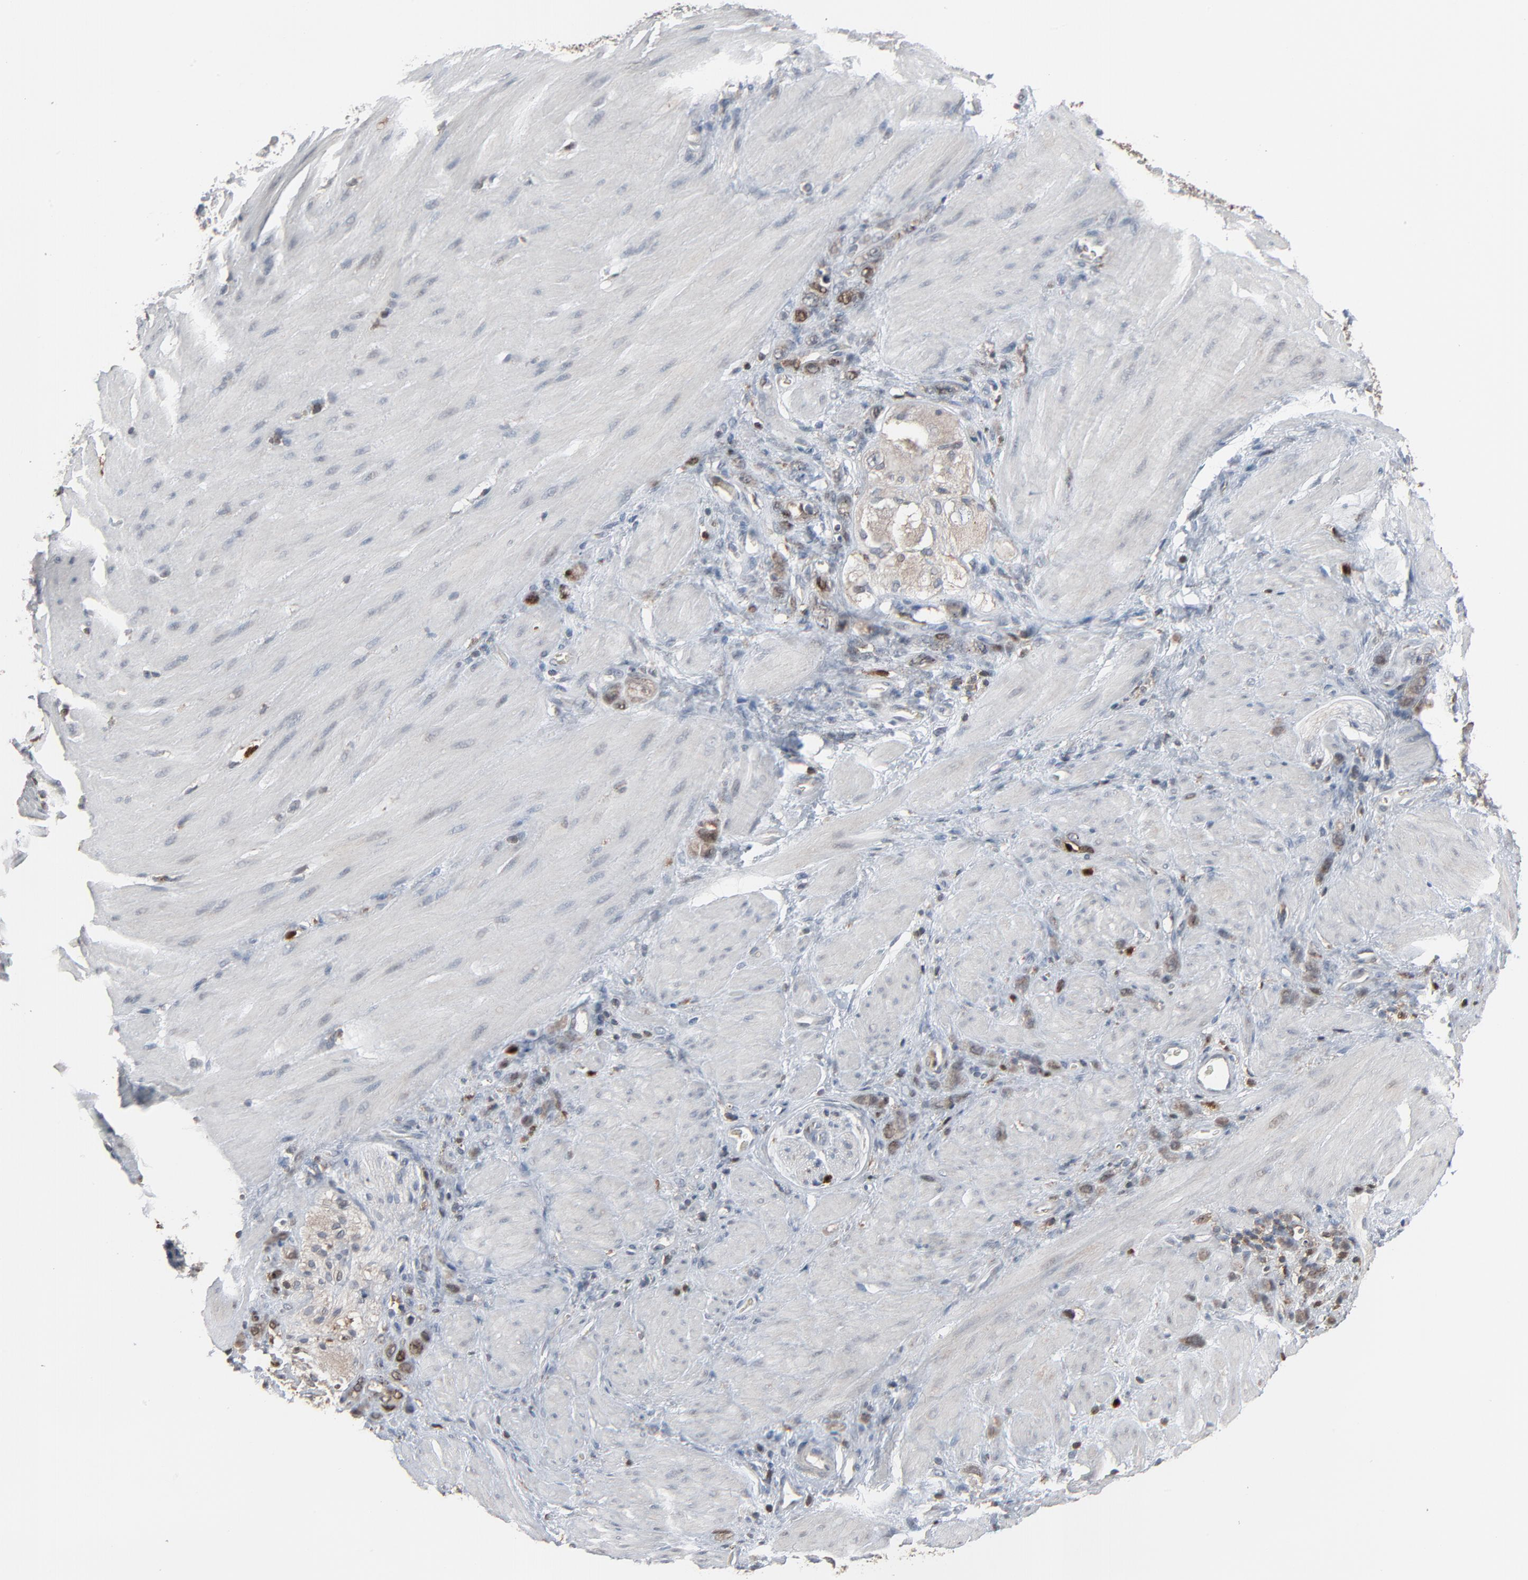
{"staining": {"intensity": "weak", "quantity": ">75%", "location": "cytoplasmic/membranous"}, "tissue": "stomach cancer", "cell_type": "Tumor cells", "image_type": "cancer", "snomed": [{"axis": "morphology", "description": "Normal tissue, NOS"}, {"axis": "morphology", "description": "Adenocarcinoma, NOS"}, {"axis": "topography", "description": "Stomach"}], "caption": "Protein expression analysis of human stomach cancer (adenocarcinoma) reveals weak cytoplasmic/membranous staining in about >75% of tumor cells. (DAB (3,3'-diaminobenzidine) IHC with brightfield microscopy, high magnification).", "gene": "DOCK8", "patient": {"sex": "male", "age": 82}}